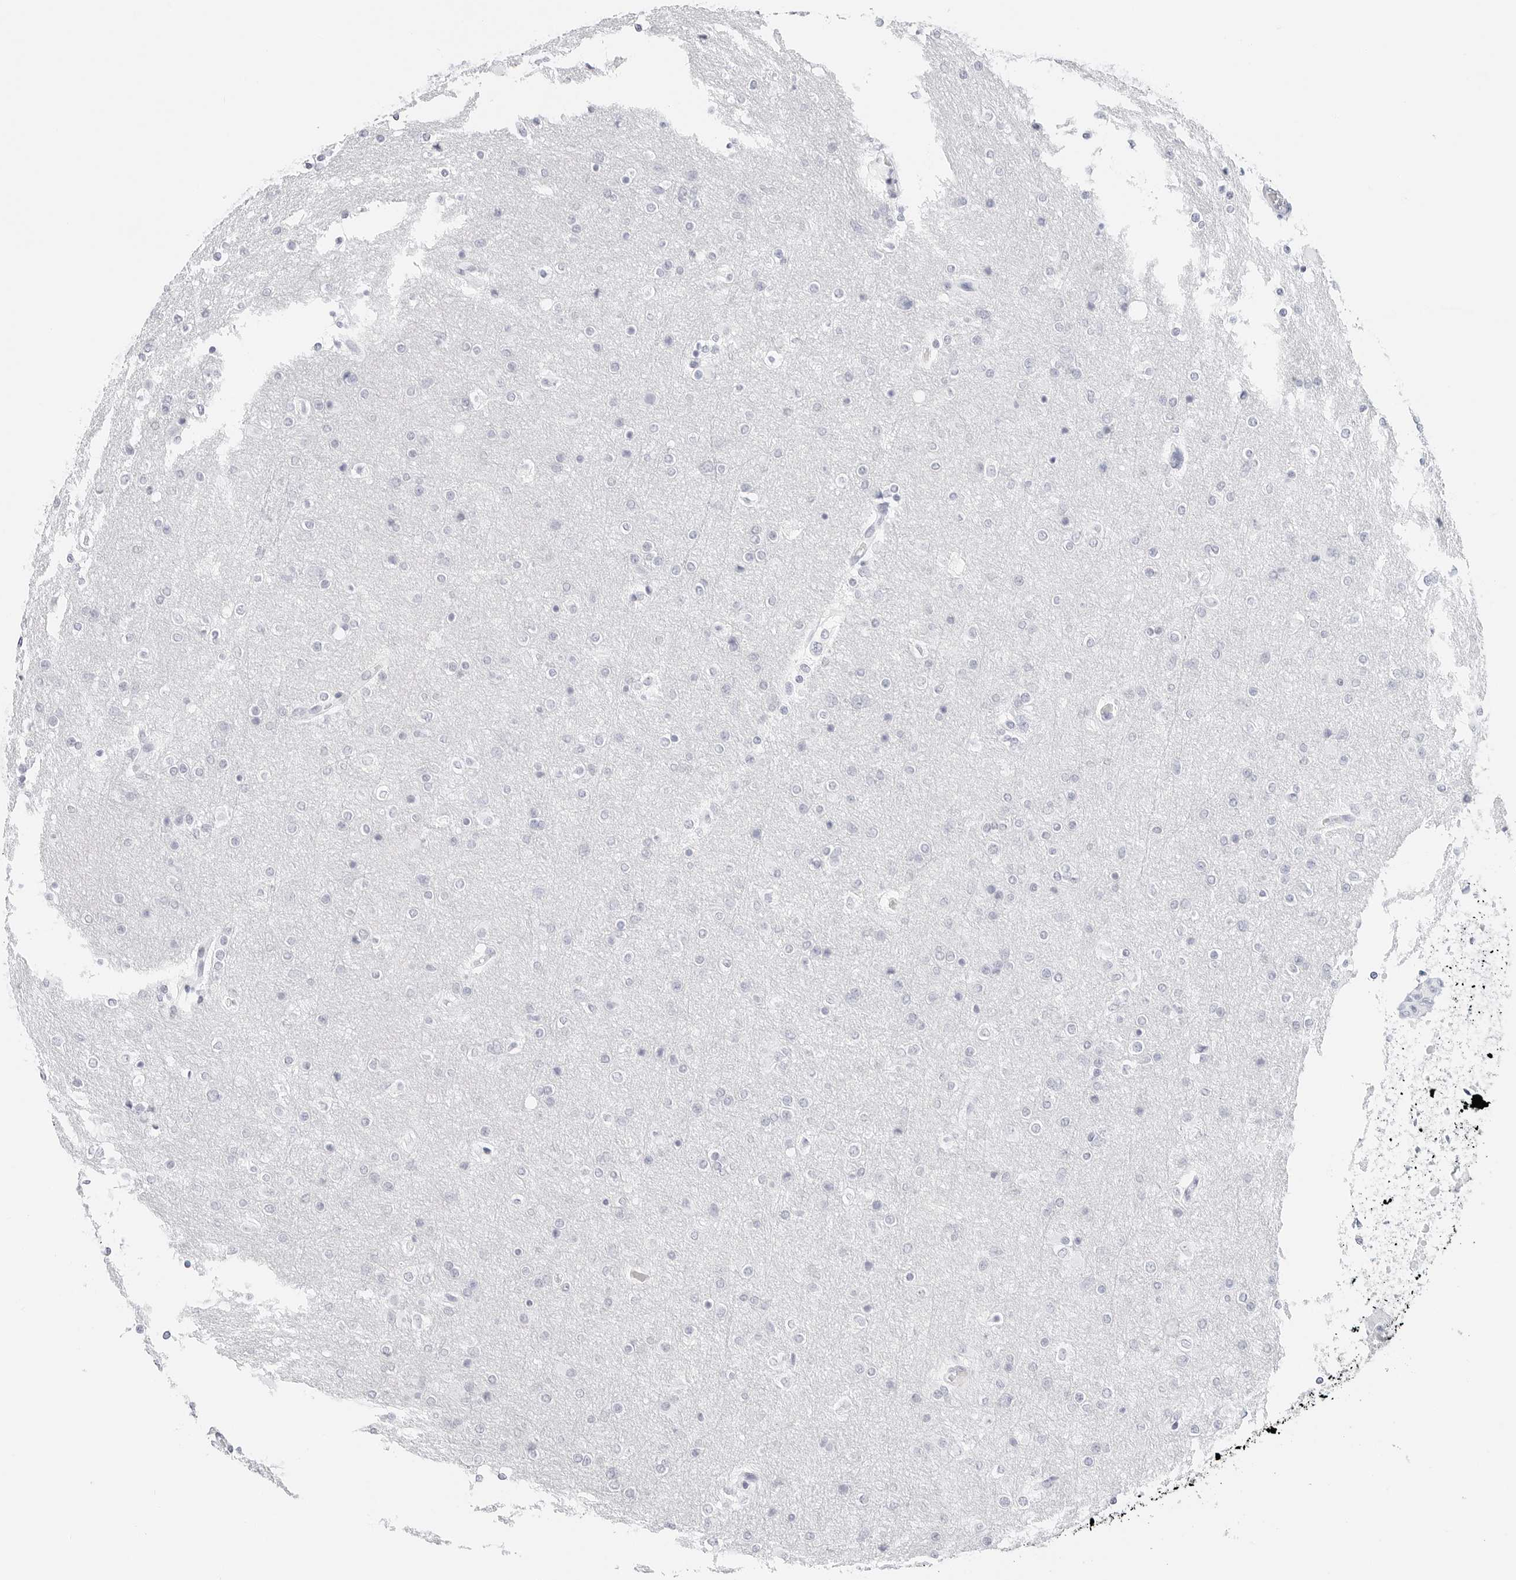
{"staining": {"intensity": "negative", "quantity": "none", "location": "none"}, "tissue": "glioma", "cell_type": "Tumor cells", "image_type": "cancer", "snomed": [{"axis": "morphology", "description": "Glioma, malignant, High grade"}, {"axis": "topography", "description": "Cerebral cortex"}], "caption": "A histopathology image of human malignant high-grade glioma is negative for staining in tumor cells. (Immunohistochemistry, brightfield microscopy, high magnification).", "gene": "TFF2", "patient": {"sex": "female", "age": 36}}